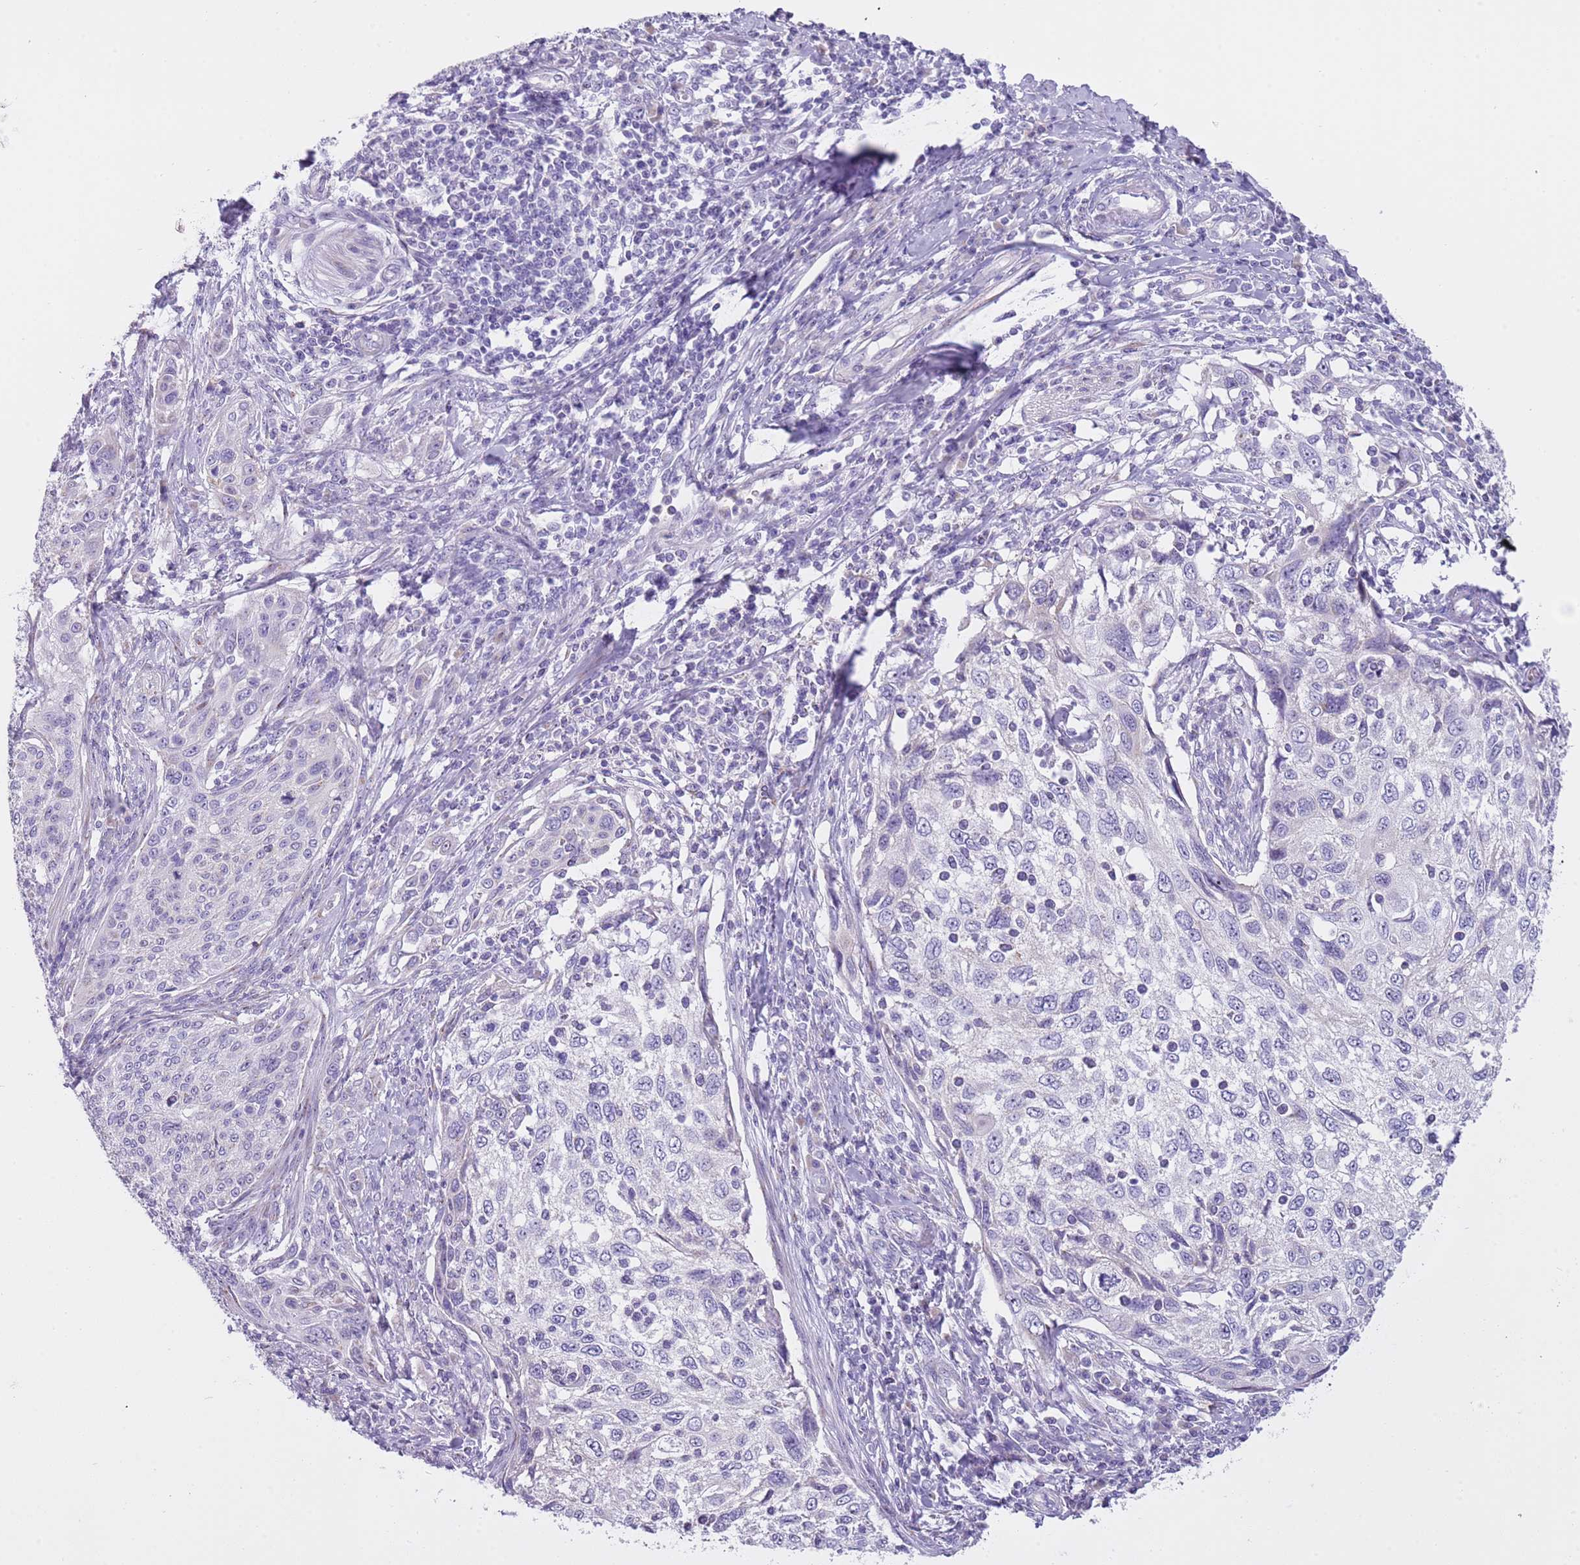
{"staining": {"intensity": "negative", "quantity": "none", "location": "none"}, "tissue": "cervical cancer", "cell_type": "Tumor cells", "image_type": "cancer", "snomed": [{"axis": "morphology", "description": "Squamous cell carcinoma, NOS"}, {"axis": "topography", "description": "Cervix"}], "caption": "Protein analysis of squamous cell carcinoma (cervical) exhibits no significant staining in tumor cells.", "gene": "NBPF6", "patient": {"sex": "female", "age": 70}}